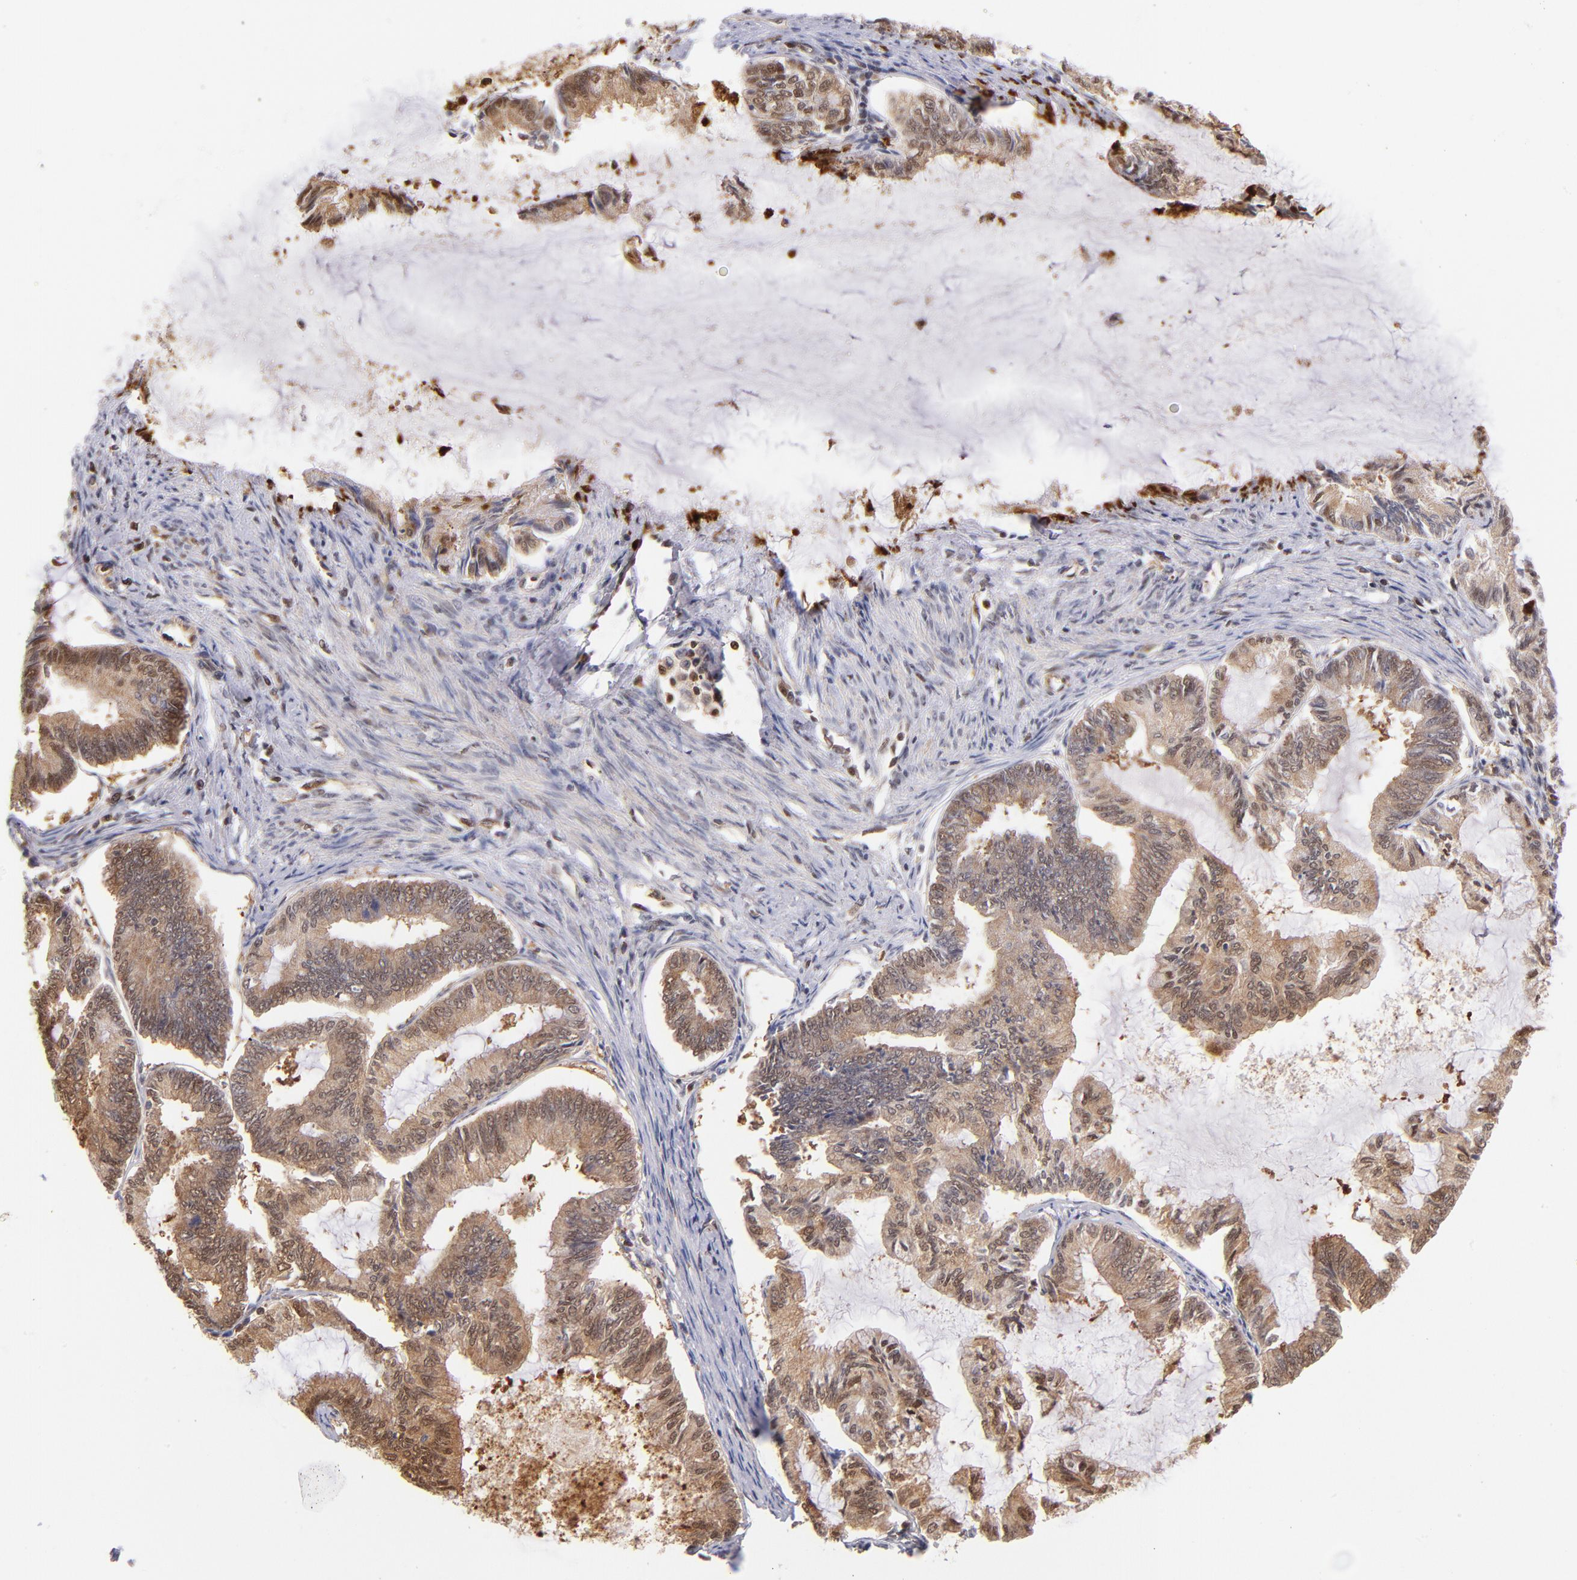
{"staining": {"intensity": "moderate", "quantity": ">75%", "location": "cytoplasmic/membranous,nuclear"}, "tissue": "endometrial cancer", "cell_type": "Tumor cells", "image_type": "cancer", "snomed": [{"axis": "morphology", "description": "Adenocarcinoma, NOS"}, {"axis": "topography", "description": "Endometrium"}], "caption": "An image showing moderate cytoplasmic/membranous and nuclear expression in approximately >75% of tumor cells in endometrial cancer (adenocarcinoma), as visualized by brown immunohistochemical staining.", "gene": "YWHAB", "patient": {"sex": "female", "age": 86}}